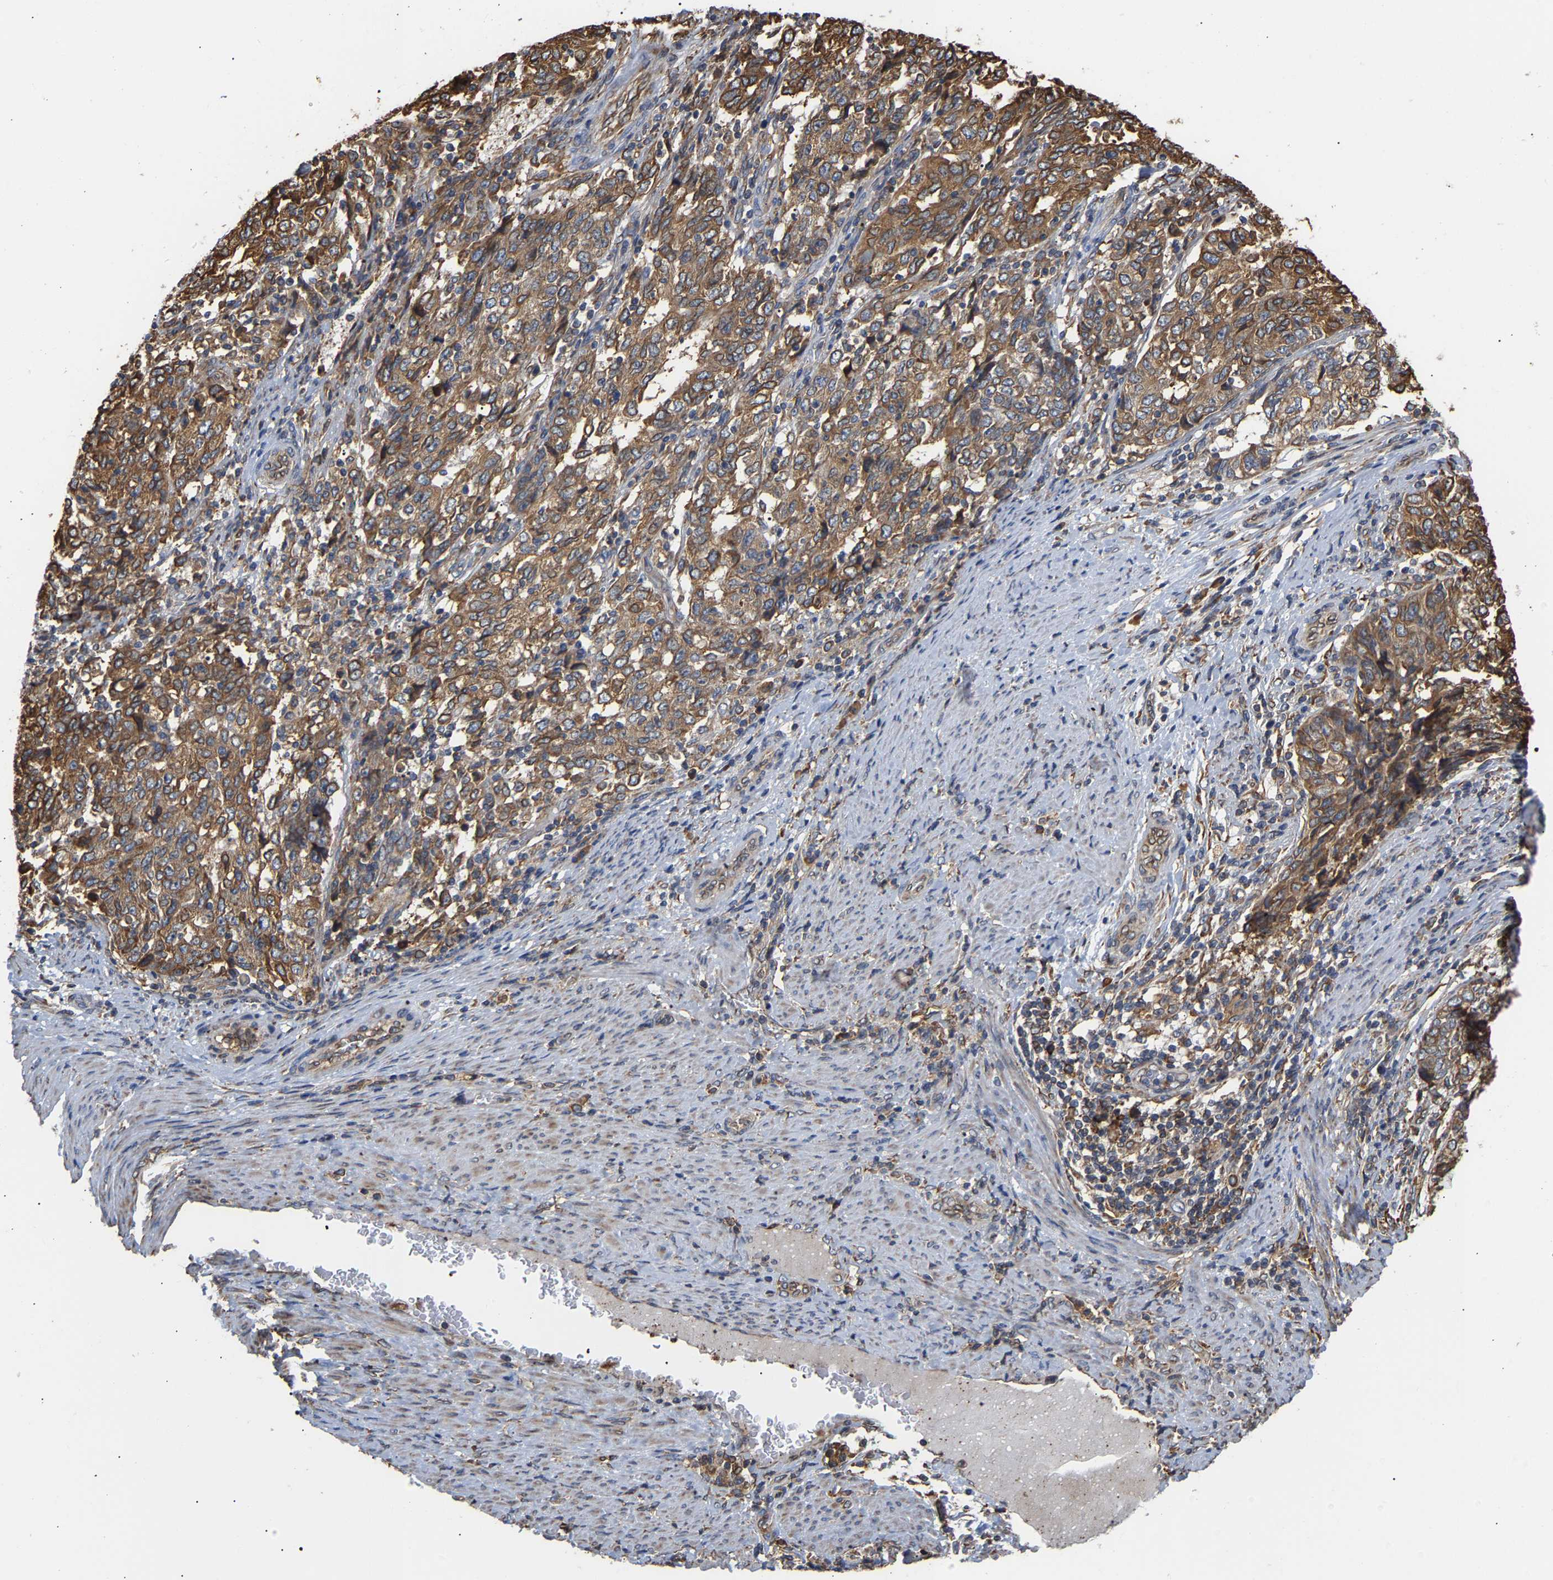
{"staining": {"intensity": "moderate", "quantity": ">75%", "location": "cytoplasmic/membranous"}, "tissue": "endometrial cancer", "cell_type": "Tumor cells", "image_type": "cancer", "snomed": [{"axis": "morphology", "description": "Adenocarcinoma, NOS"}, {"axis": "topography", "description": "Endometrium"}], "caption": "There is medium levels of moderate cytoplasmic/membranous positivity in tumor cells of adenocarcinoma (endometrial), as demonstrated by immunohistochemical staining (brown color).", "gene": "ARAP1", "patient": {"sex": "female", "age": 80}}